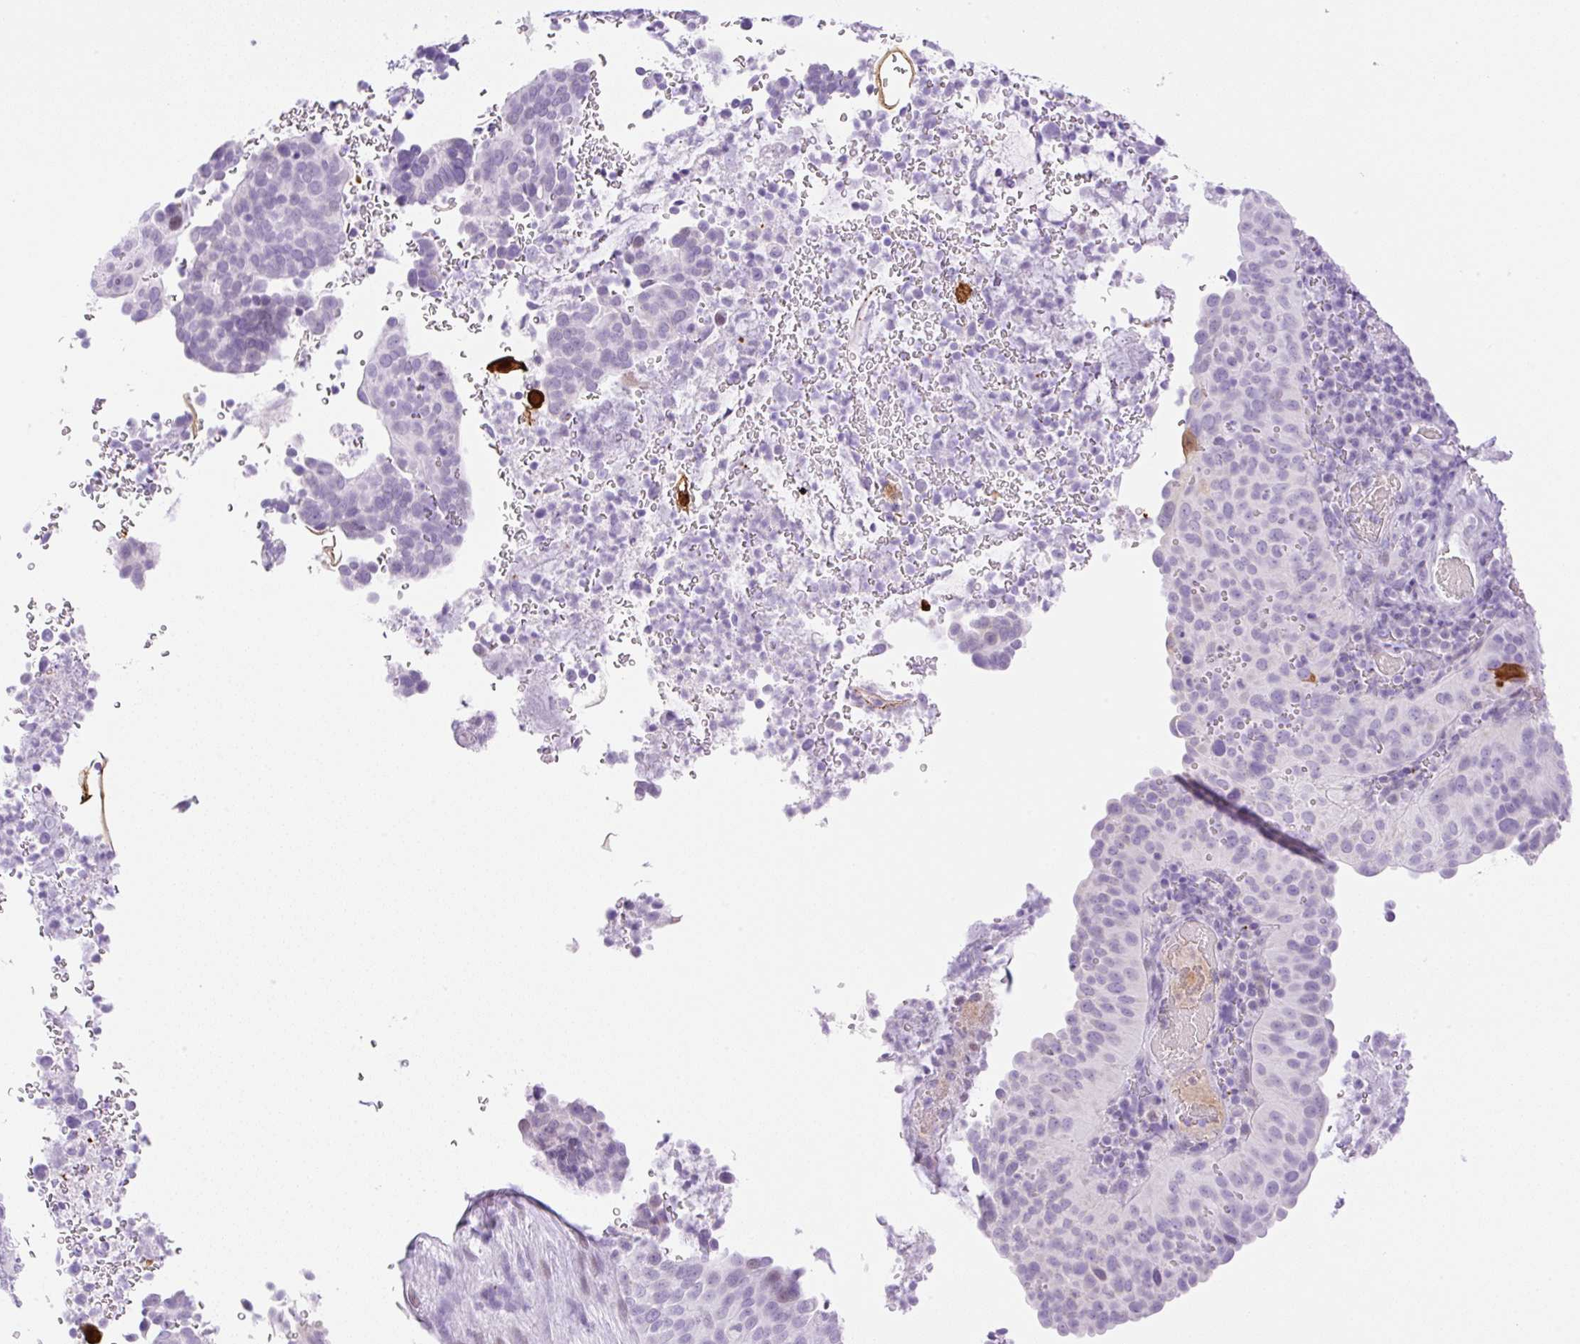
{"staining": {"intensity": "negative", "quantity": "none", "location": "none"}, "tissue": "cervical cancer", "cell_type": "Tumor cells", "image_type": "cancer", "snomed": [{"axis": "morphology", "description": "Squamous cell carcinoma, NOS"}, {"axis": "topography", "description": "Cervix"}], "caption": "Tumor cells are negative for brown protein staining in cervical squamous cell carcinoma.", "gene": "SPRR4", "patient": {"sex": "female", "age": 38}}